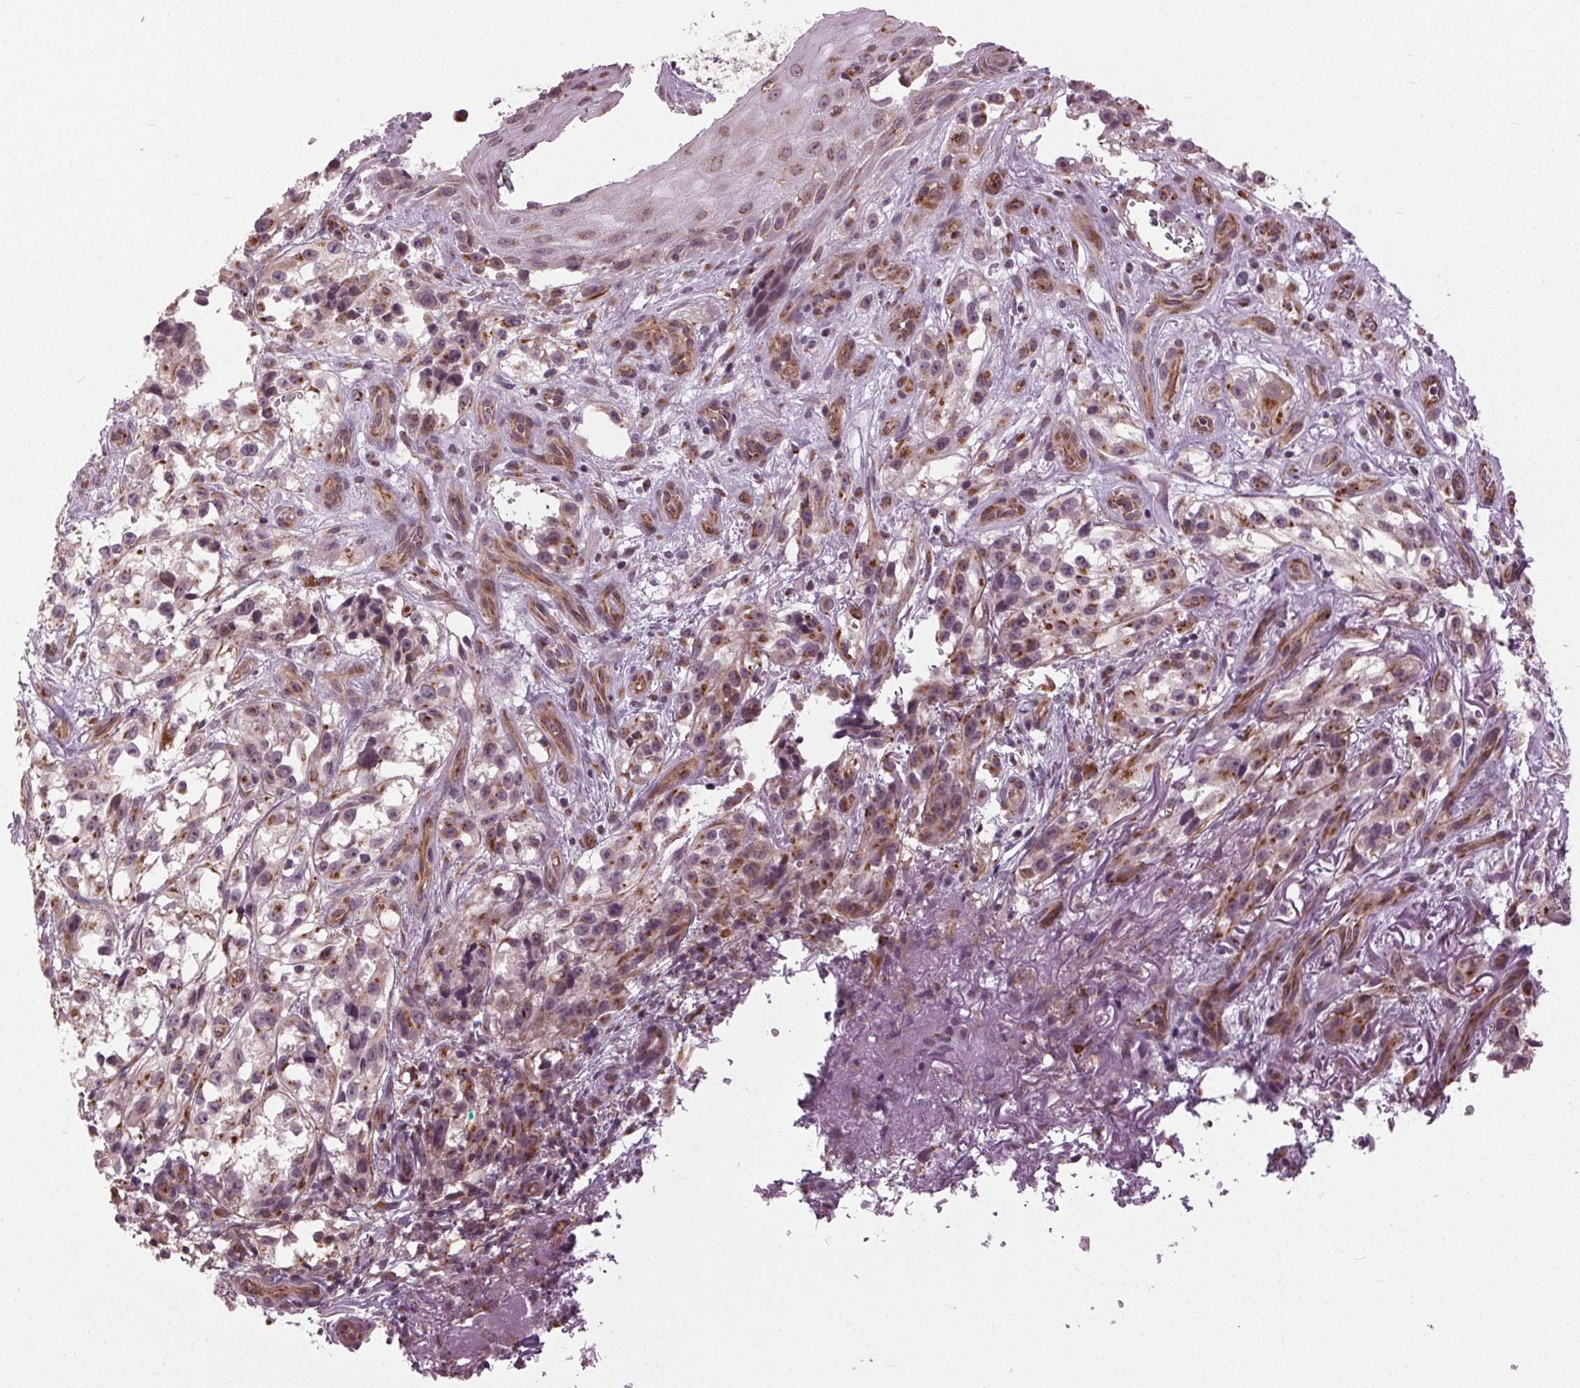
{"staining": {"intensity": "moderate", "quantity": "25%-75%", "location": "cytoplasmic/membranous"}, "tissue": "melanoma", "cell_type": "Tumor cells", "image_type": "cancer", "snomed": [{"axis": "morphology", "description": "Malignant melanoma, NOS"}, {"axis": "topography", "description": "Skin"}], "caption": "Immunohistochemical staining of human melanoma exhibits medium levels of moderate cytoplasmic/membranous positivity in approximately 25%-75% of tumor cells. (Brightfield microscopy of DAB IHC at high magnification).", "gene": "BSDC1", "patient": {"sex": "female", "age": 85}}